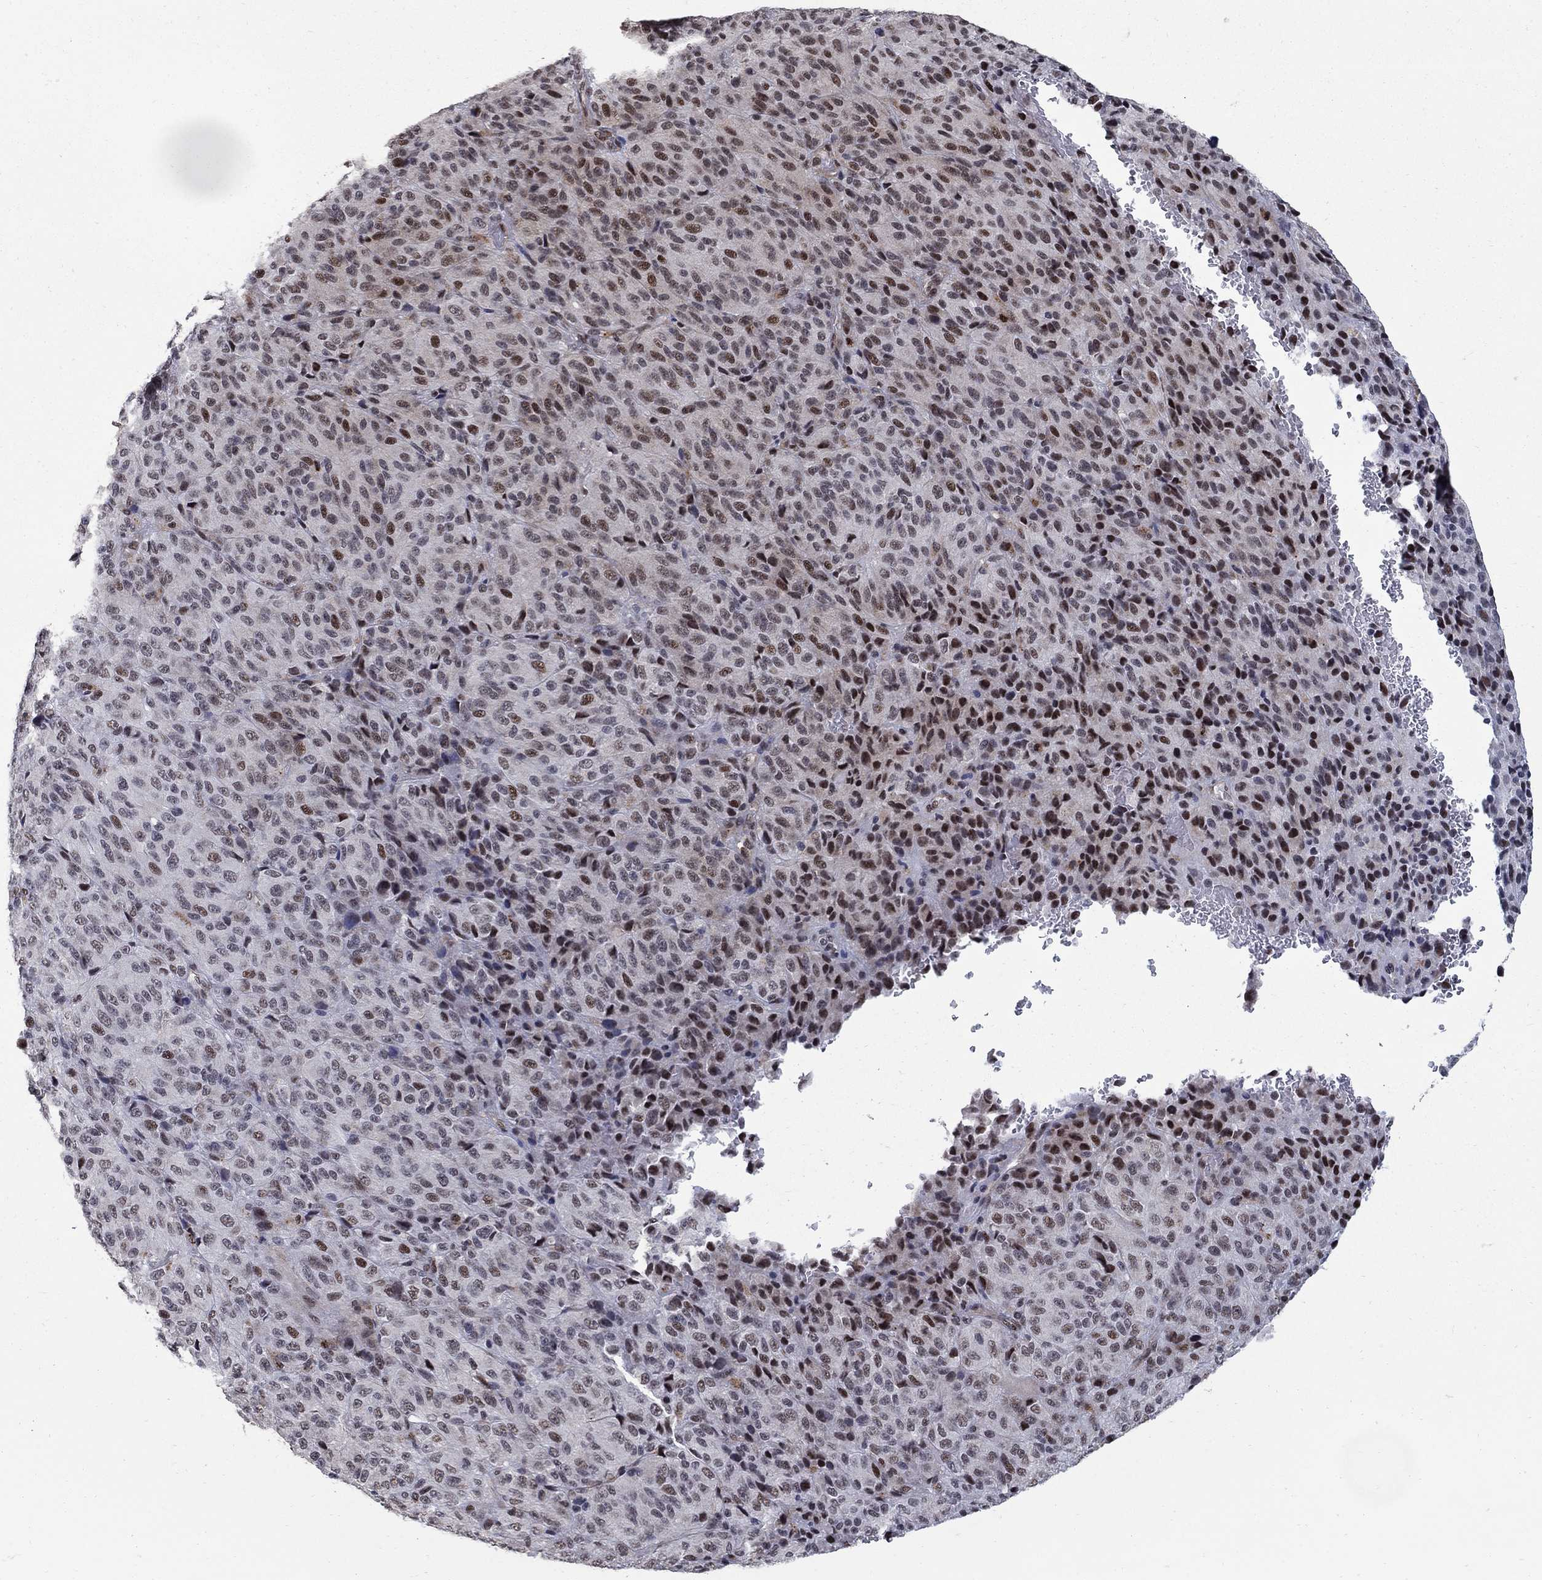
{"staining": {"intensity": "strong", "quantity": "25%-75%", "location": "nuclear"}, "tissue": "melanoma", "cell_type": "Tumor cells", "image_type": "cancer", "snomed": [{"axis": "morphology", "description": "Malignant melanoma, Metastatic site"}, {"axis": "topography", "description": "Brain"}], "caption": "This image reveals IHC staining of human melanoma, with high strong nuclear staining in approximately 25%-75% of tumor cells.", "gene": "PNISR", "patient": {"sex": "female", "age": 56}}